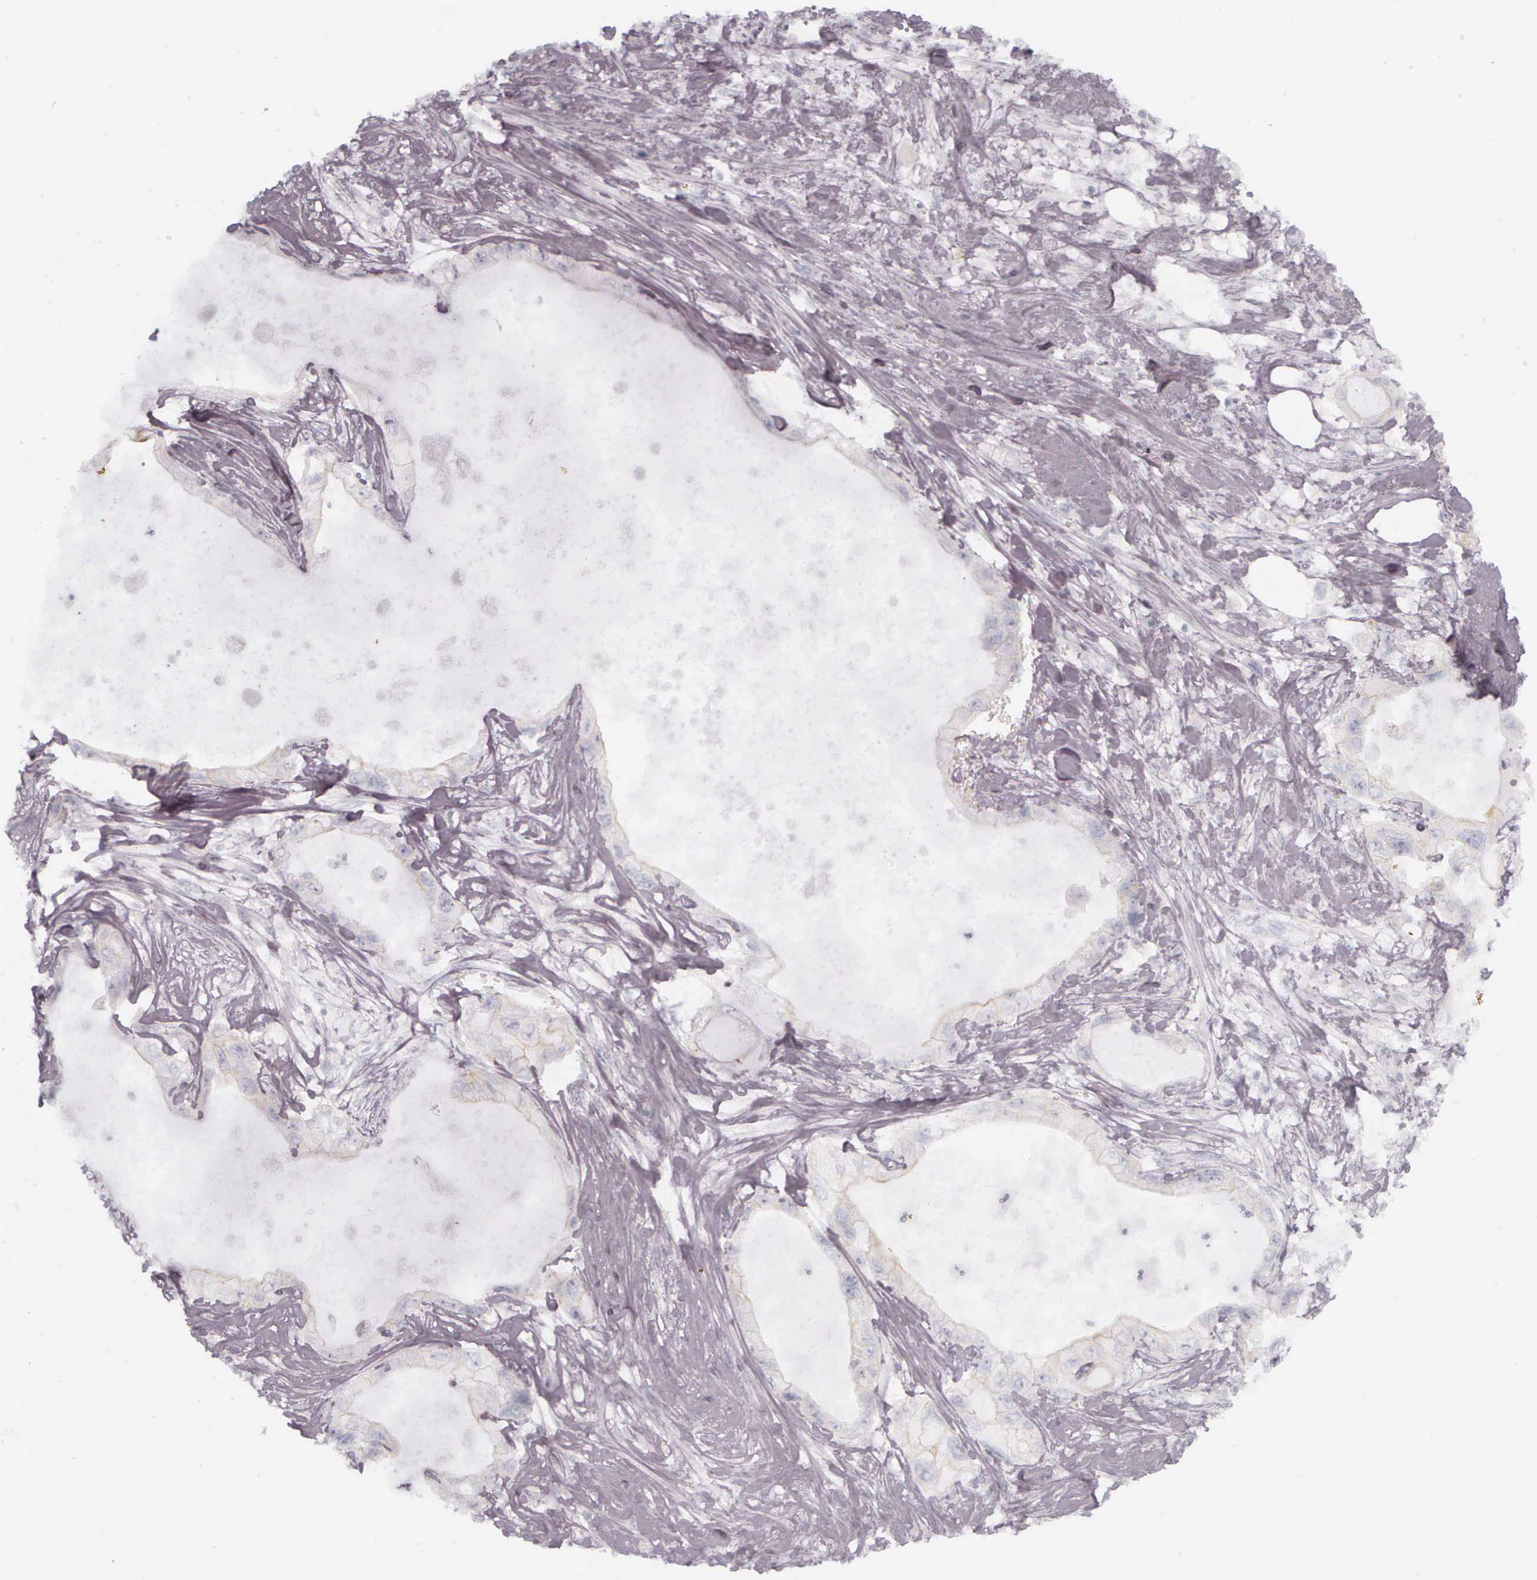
{"staining": {"intensity": "negative", "quantity": "none", "location": "none"}, "tissue": "pancreatic cancer", "cell_type": "Tumor cells", "image_type": "cancer", "snomed": [{"axis": "morphology", "description": "Adenocarcinoma, NOS"}, {"axis": "topography", "description": "Pancreas"}, {"axis": "topography", "description": "Stomach, upper"}], "caption": "Immunohistochemistry of human pancreatic adenocarcinoma reveals no positivity in tumor cells. The staining was performed using DAB (3,3'-diaminobenzidine) to visualize the protein expression in brown, while the nuclei were stained in blue with hematoxylin (Magnification: 20x).", "gene": "KRT14", "patient": {"sex": "male", "age": 77}}